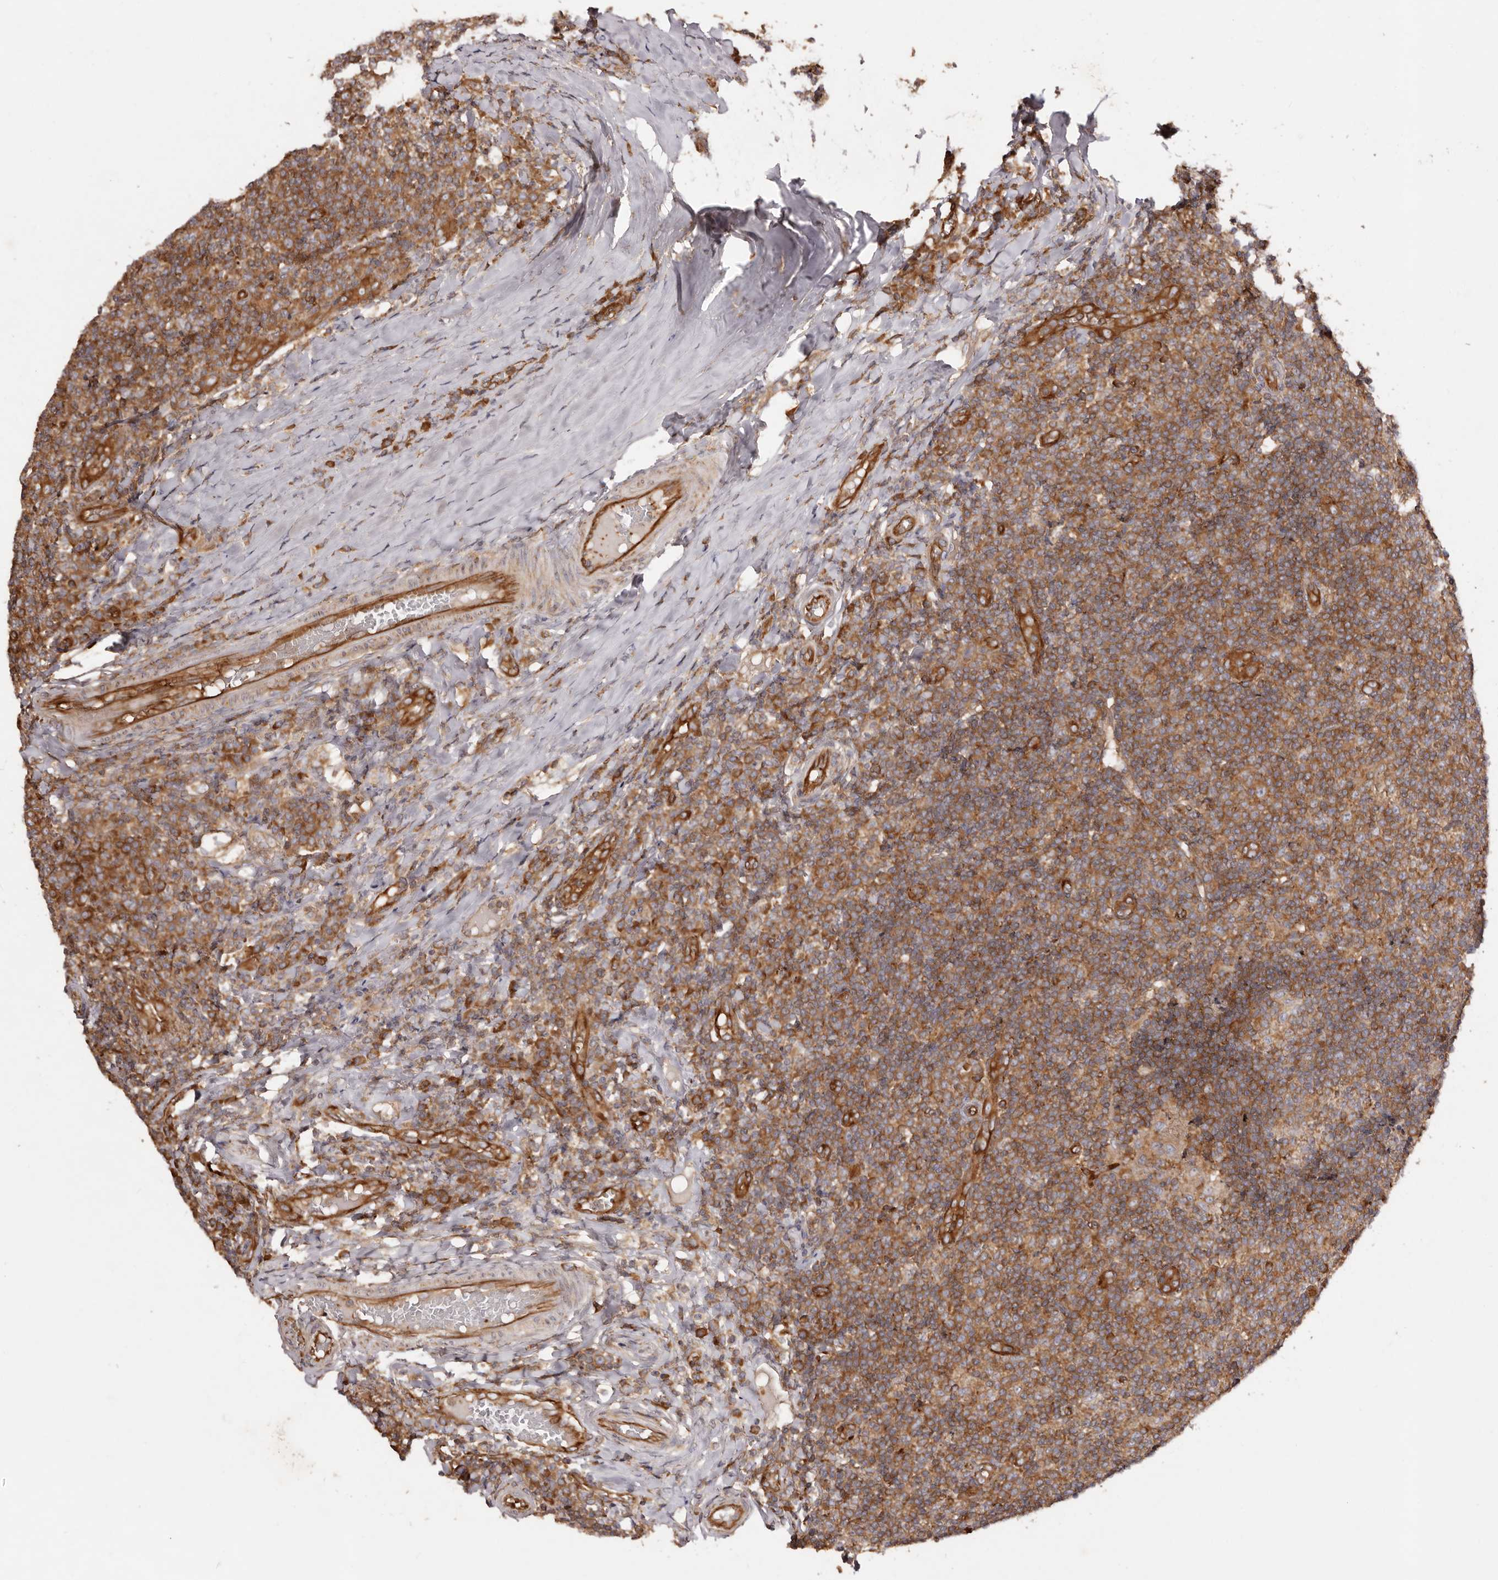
{"staining": {"intensity": "moderate", "quantity": ">75%", "location": "cytoplasmic/membranous"}, "tissue": "tonsil", "cell_type": "Germinal center cells", "image_type": "normal", "snomed": [{"axis": "morphology", "description": "Normal tissue, NOS"}, {"axis": "topography", "description": "Tonsil"}], "caption": "High-magnification brightfield microscopy of normal tonsil stained with DAB (brown) and counterstained with hematoxylin (blue). germinal center cells exhibit moderate cytoplasmic/membranous positivity is present in about>75% of cells. (Stains: DAB (3,3'-diaminobenzidine) in brown, nuclei in blue, Microscopy: brightfield microscopy at high magnification).", "gene": "RPS6", "patient": {"sex": "female", "age": 19}}